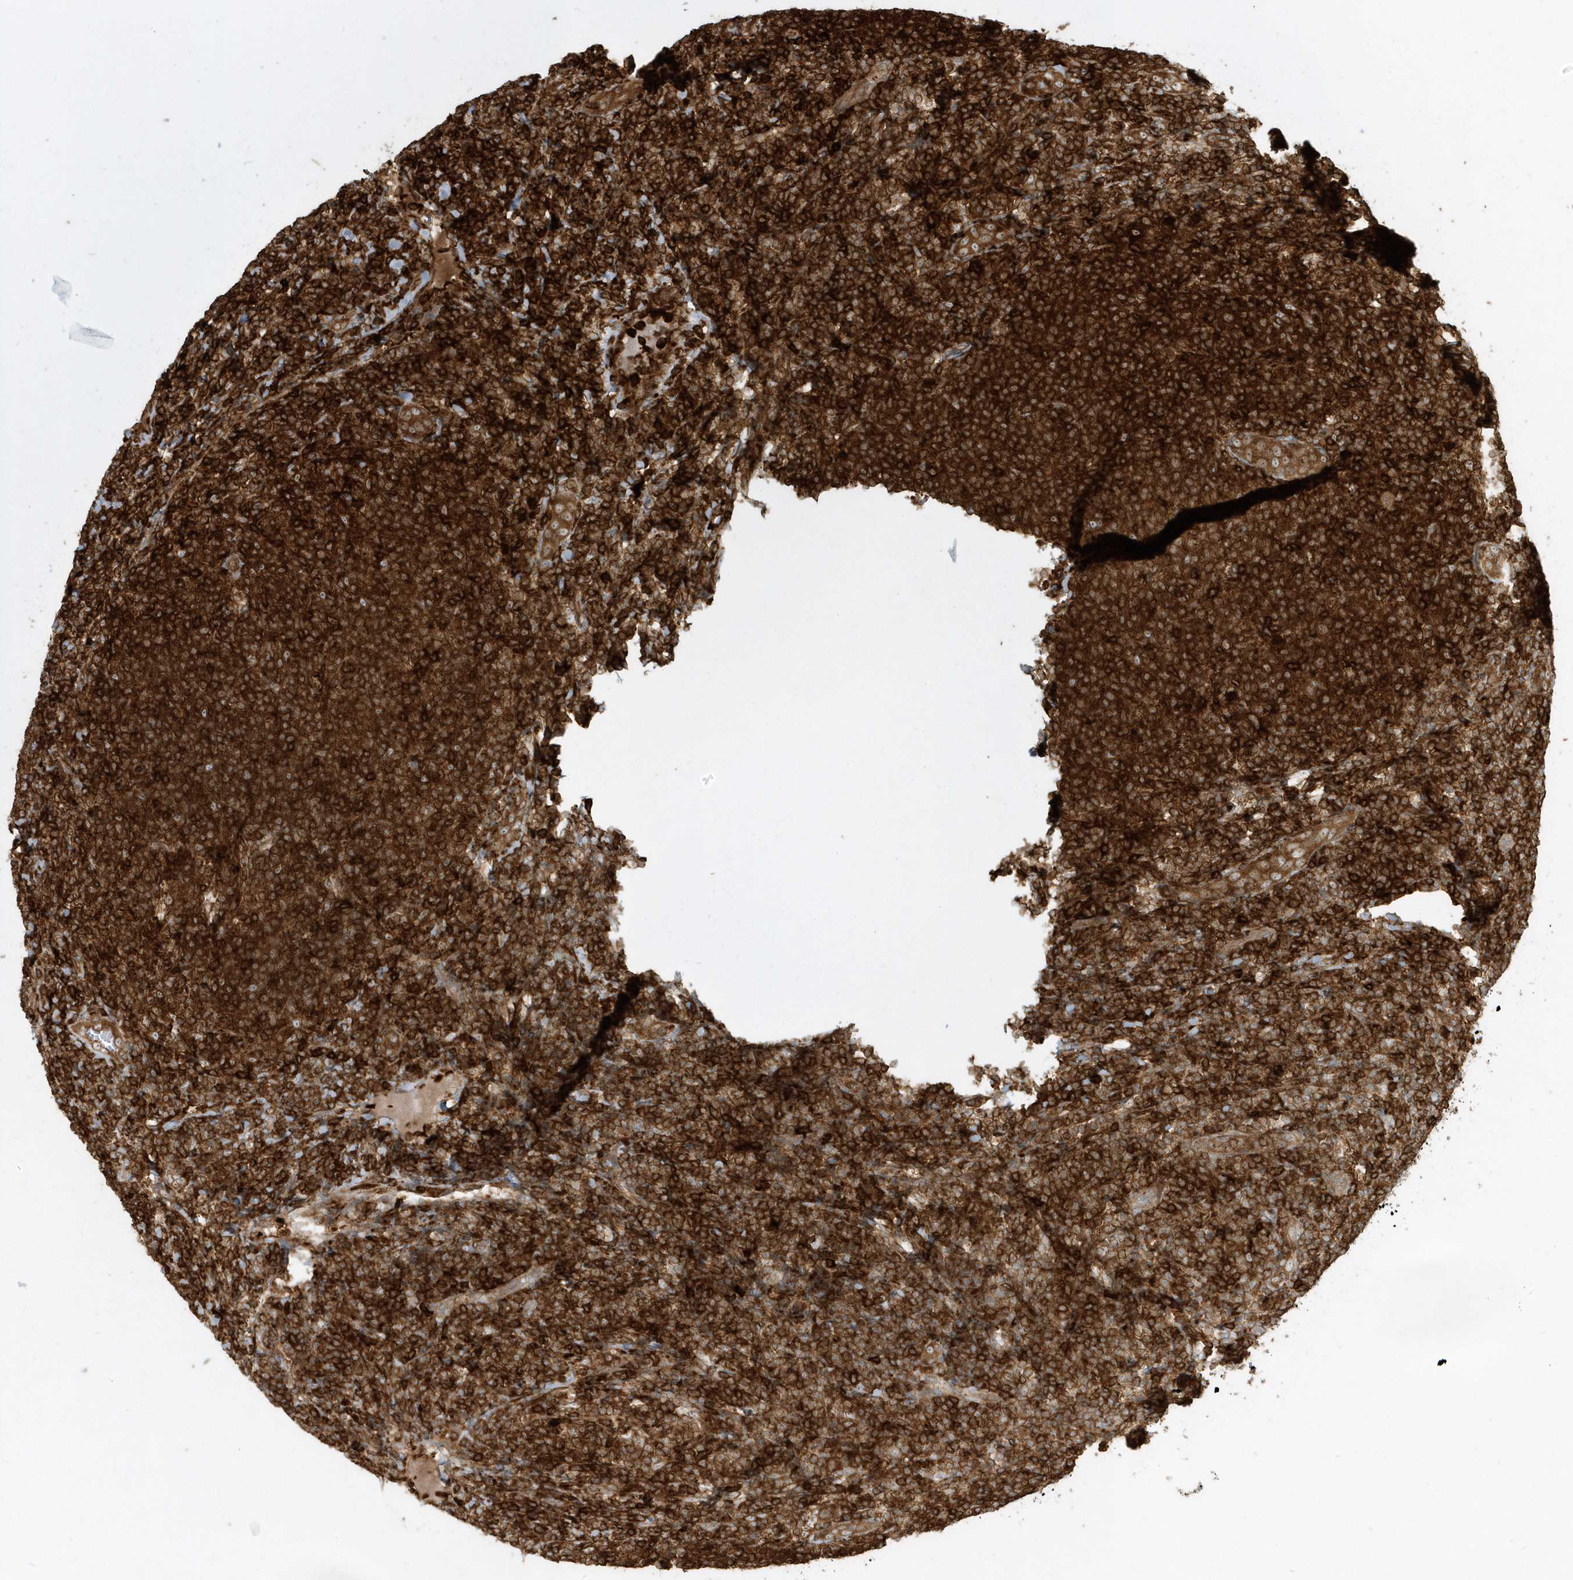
{"staining": {"intensity": "strong", "quantity": ">75%", "location": "cytoplasmic/membranous"}, "tissue": "lymphoma", "cell_type": "Tumor cells", "image_type": "cancer", "snomed": [{"axis": "morphology", "description": "Malignant lymphoma, non-Hodgkin's type, Low grade"}, {"axis": "topography", "description": "Lymph node"}], "caption": "Brown immunohistochemical staining in human lymphoma reveals strong cytoplasmic/membranous positivity in approximately >75% of tumor cells.", "gene": "CLCN6", "patient": {"sex": "male", "age": 66}}